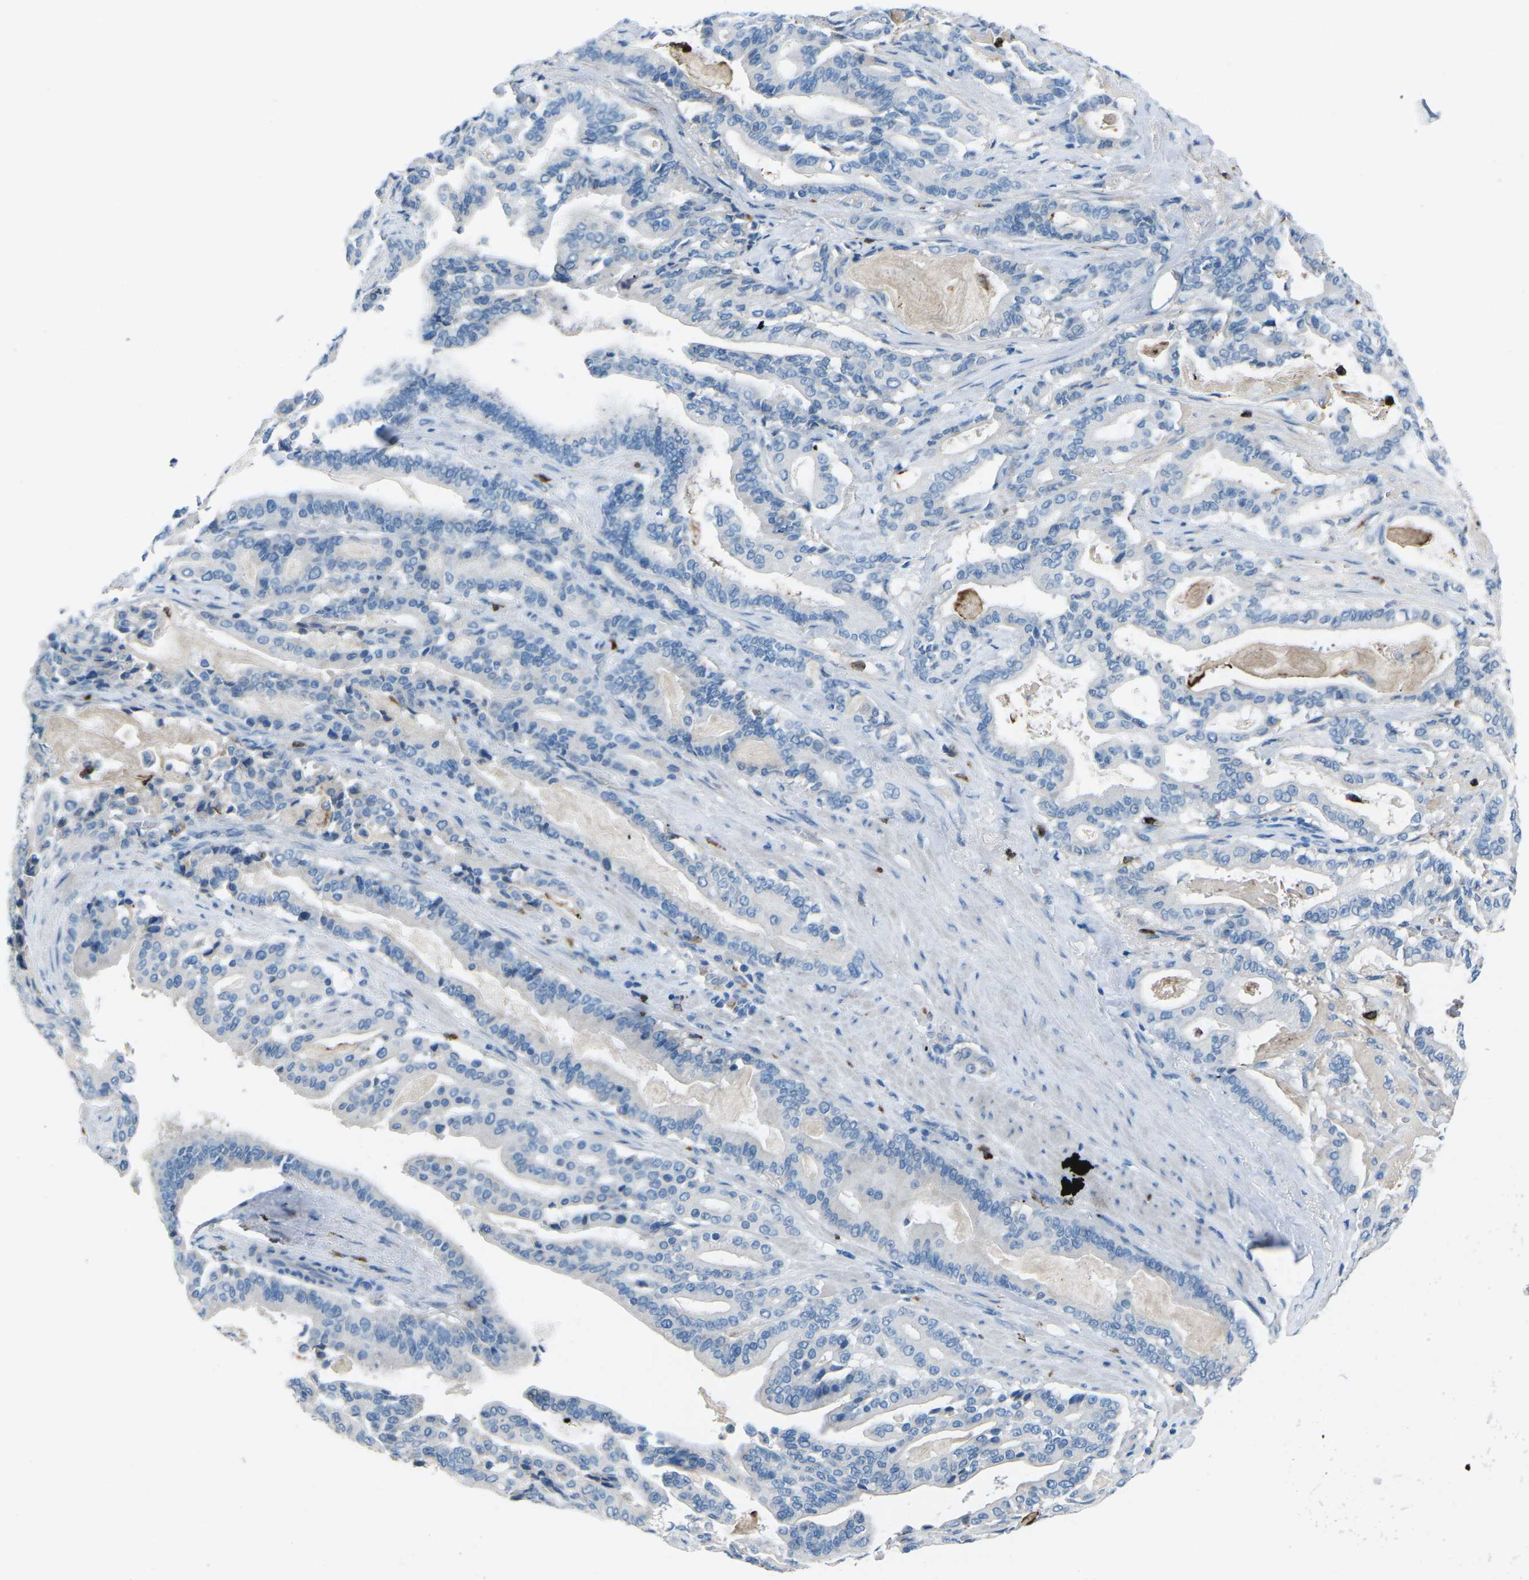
{"staining": {"intensity": "negative", "quantity": "none", "location": "none"}, "tissue": "pancreatic cancer", "cell_type": "Tumor cells", "image_type": "cancer", "snomed": [{"axis": "morphology", "description": "Adenocarcinoma, NOS"}, {"axis": "topography", "description": "Pancreas"}], "caption": "IHC photomicrograph of neoplastic tissue: human pancreatic cancer stained with DAB exhibits no significant protein expression in tumor cells. (Immunohistochemistry (ihc), brightfield microscopy, high magnification).", "gene": "FCN1", "patient": {"sex": "male", "age": 63}}